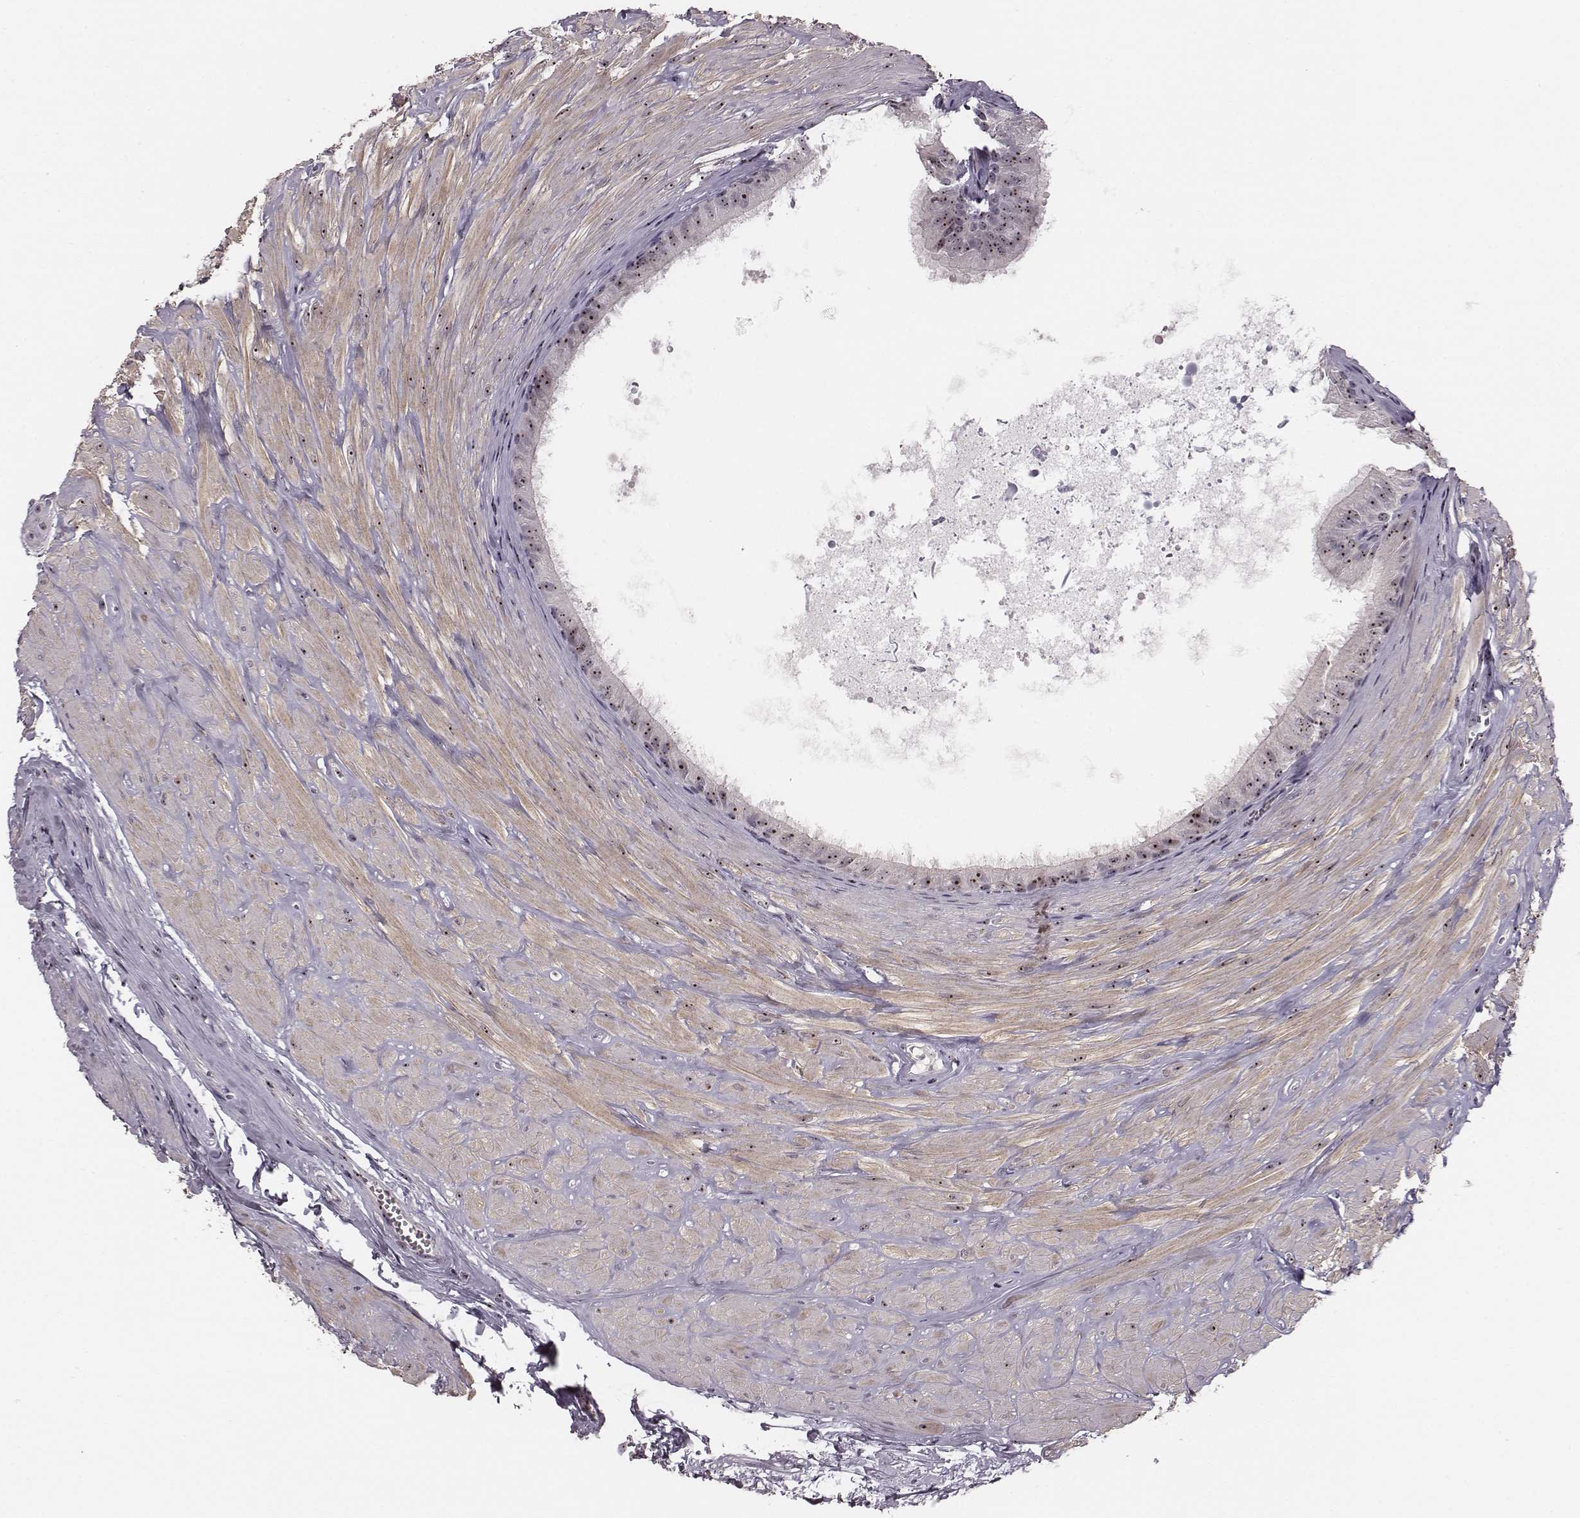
{"staining": {"intensity": "weak", "quantity": ">75%", "location": "nuclear"}, "tissue": "epididymis", "cell_type": "Glandular cells", "image_type": "normal", "snomed": [{"axis": "morphology", "description": "Normal tissue, NOS"}, {"axis": "topography", "description": "Epididymis"}], "caption": "Glandular cells demonstrate weak nuclear staining in approximately >75% of cells in benign epididymis.", "gene": "NOP56", "patient": {"sex": "male", "age": 37}}